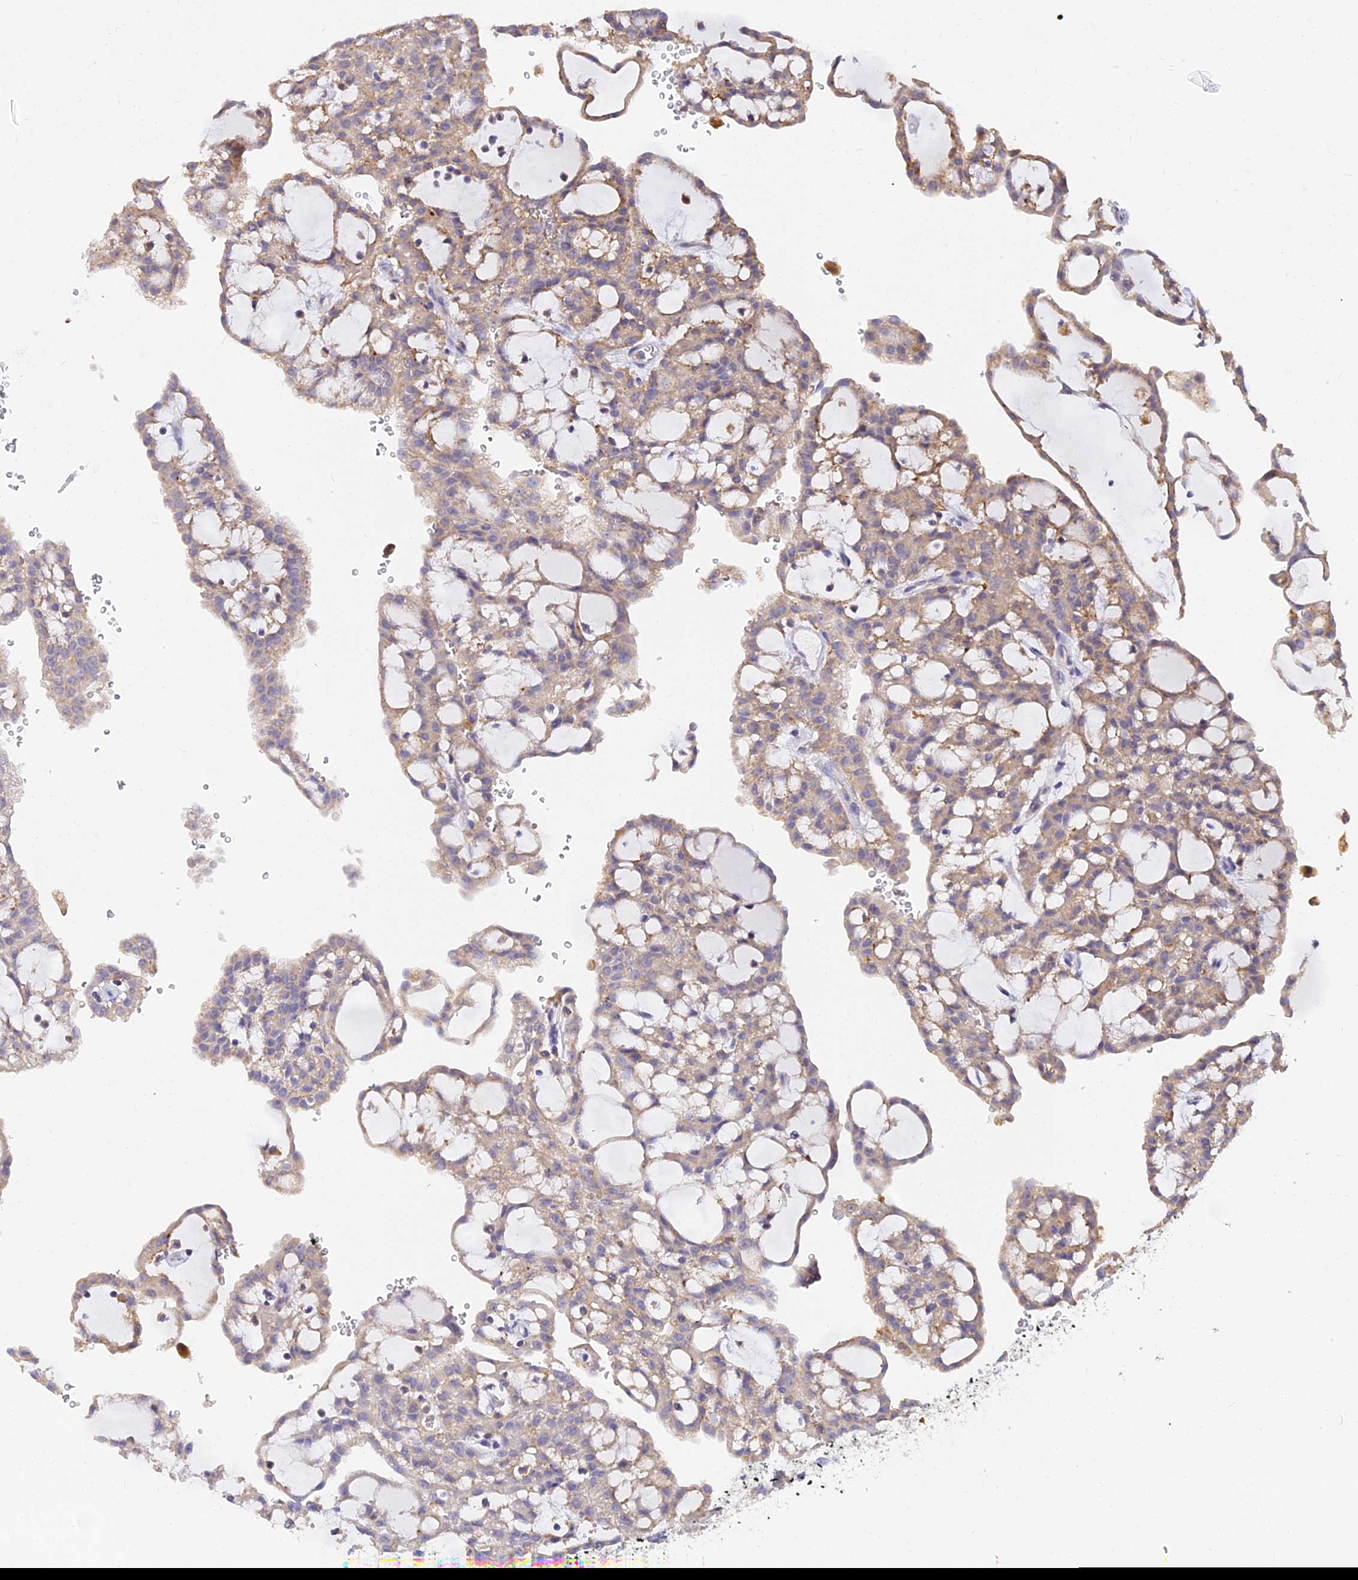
{"staining": {"intensity": "moderate", "quantity": "25%-75%", "location": "cytoplasmic/membranous"}, "tissue": "renal cancer", "cell_type": "Tumor cells", "image_type": "cancer", "snomed": [{"axis": "morphology", "description": "Adenocarcinoma, NOS"}, {"axis": "topography", "description": "Kidney"}], "caption": "Moderate cytoplasmic/membranous positivity is appreciated in approximately 25%-75% of tumor cells in adenocarcinoma (renal).", "gene": "ARL8B", "patient": {"sex": "male", "age": 63}}